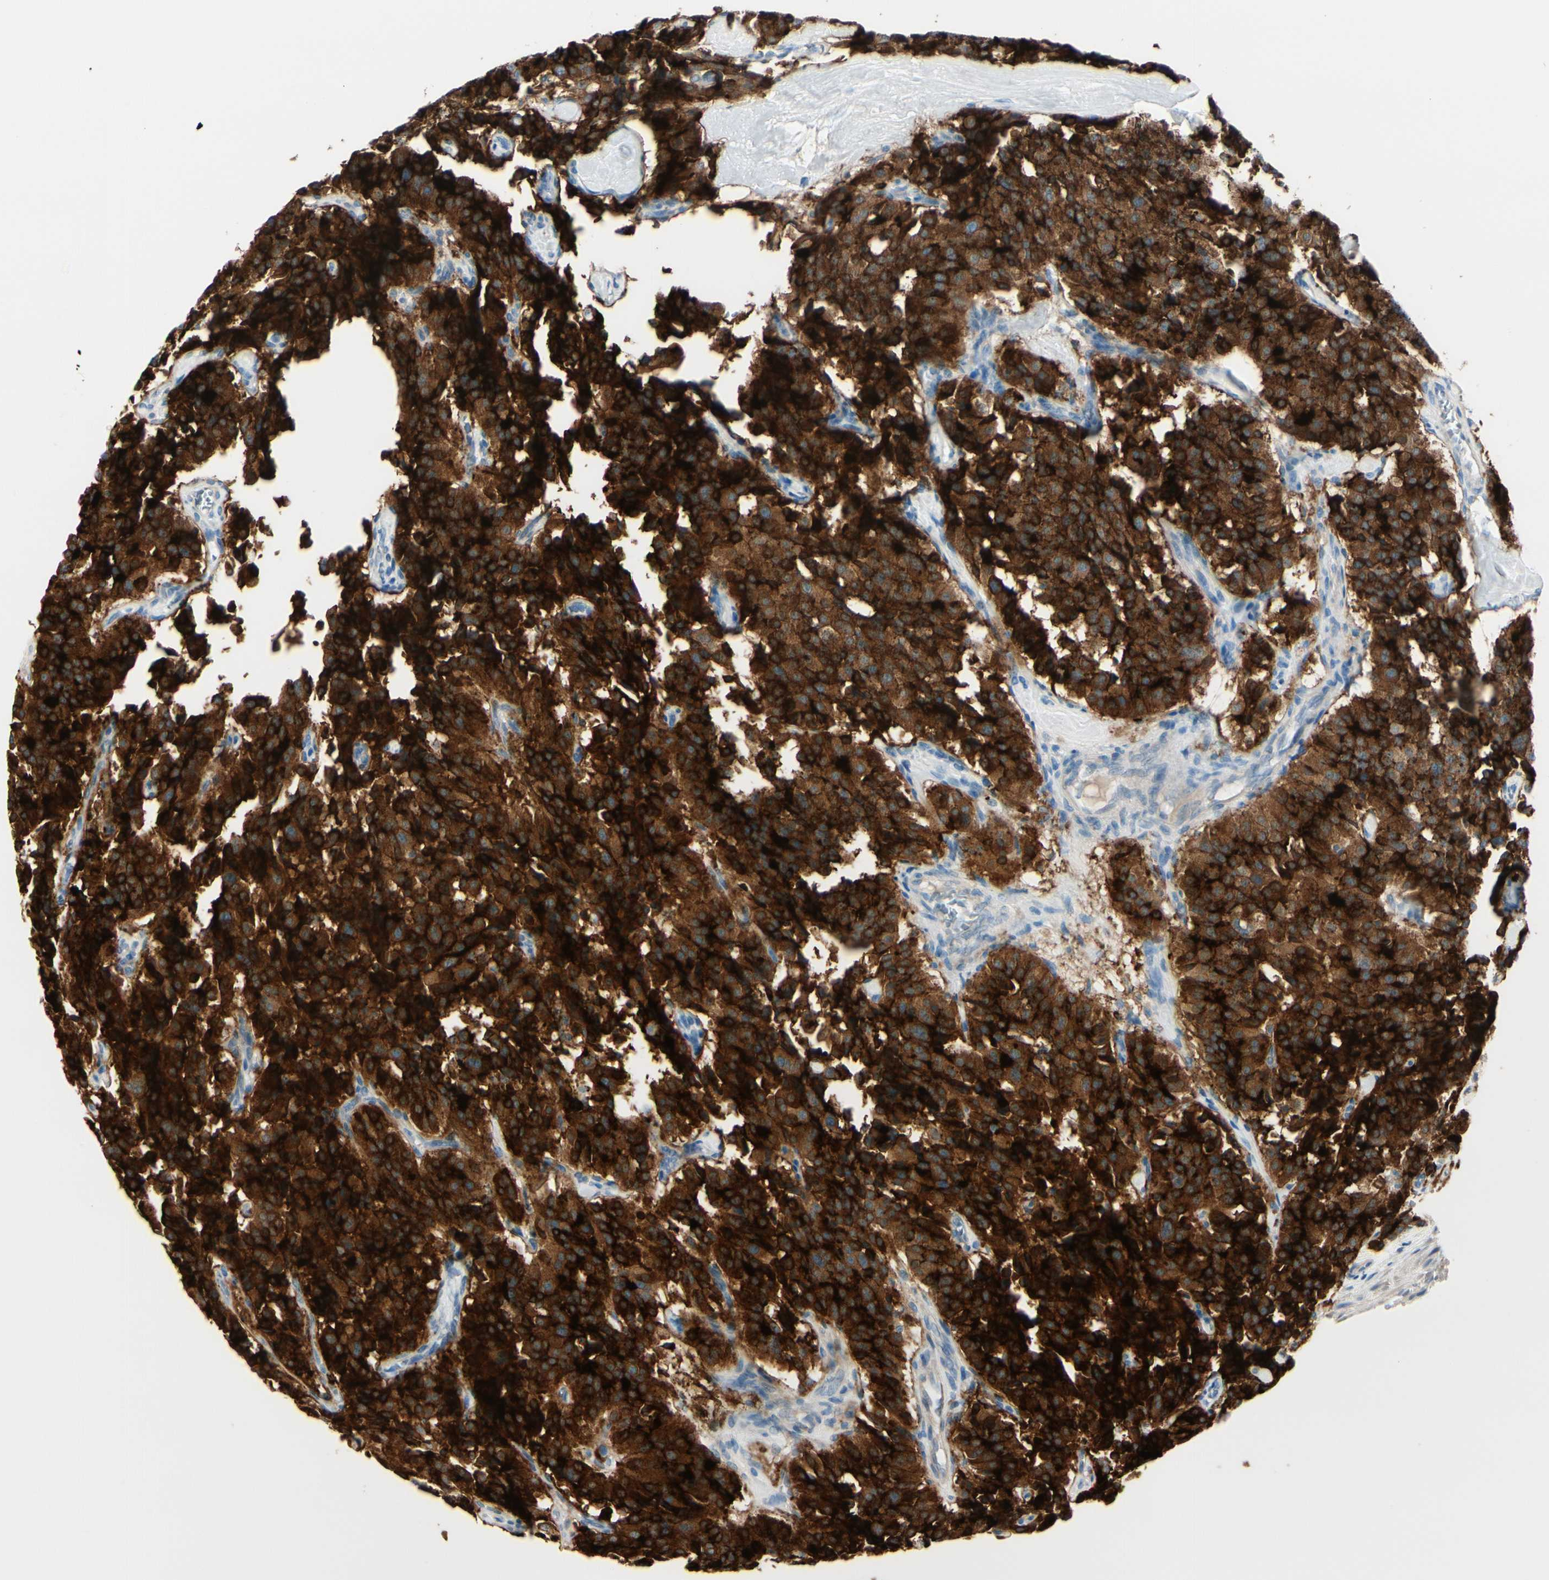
{"staining": {"intensity": "strong", "quantity": ">75%", "location": "cytoplasmic/membranous"}, "tissue": "carcinoid", "cell_type": "Tumor cells", "image_type": "cancer", "snomed": [{"axis": "morphology", "description": "Carcinoid, malignant, NOS"}, {"axis": "topography", "description": "Lung"}], "caption": "Human carcinoid (malignant) stained with a protein marker reveals strong staining in tumor cells.", "gene": "CDHR5", "patient": {"sex": "male", "age": 30}}